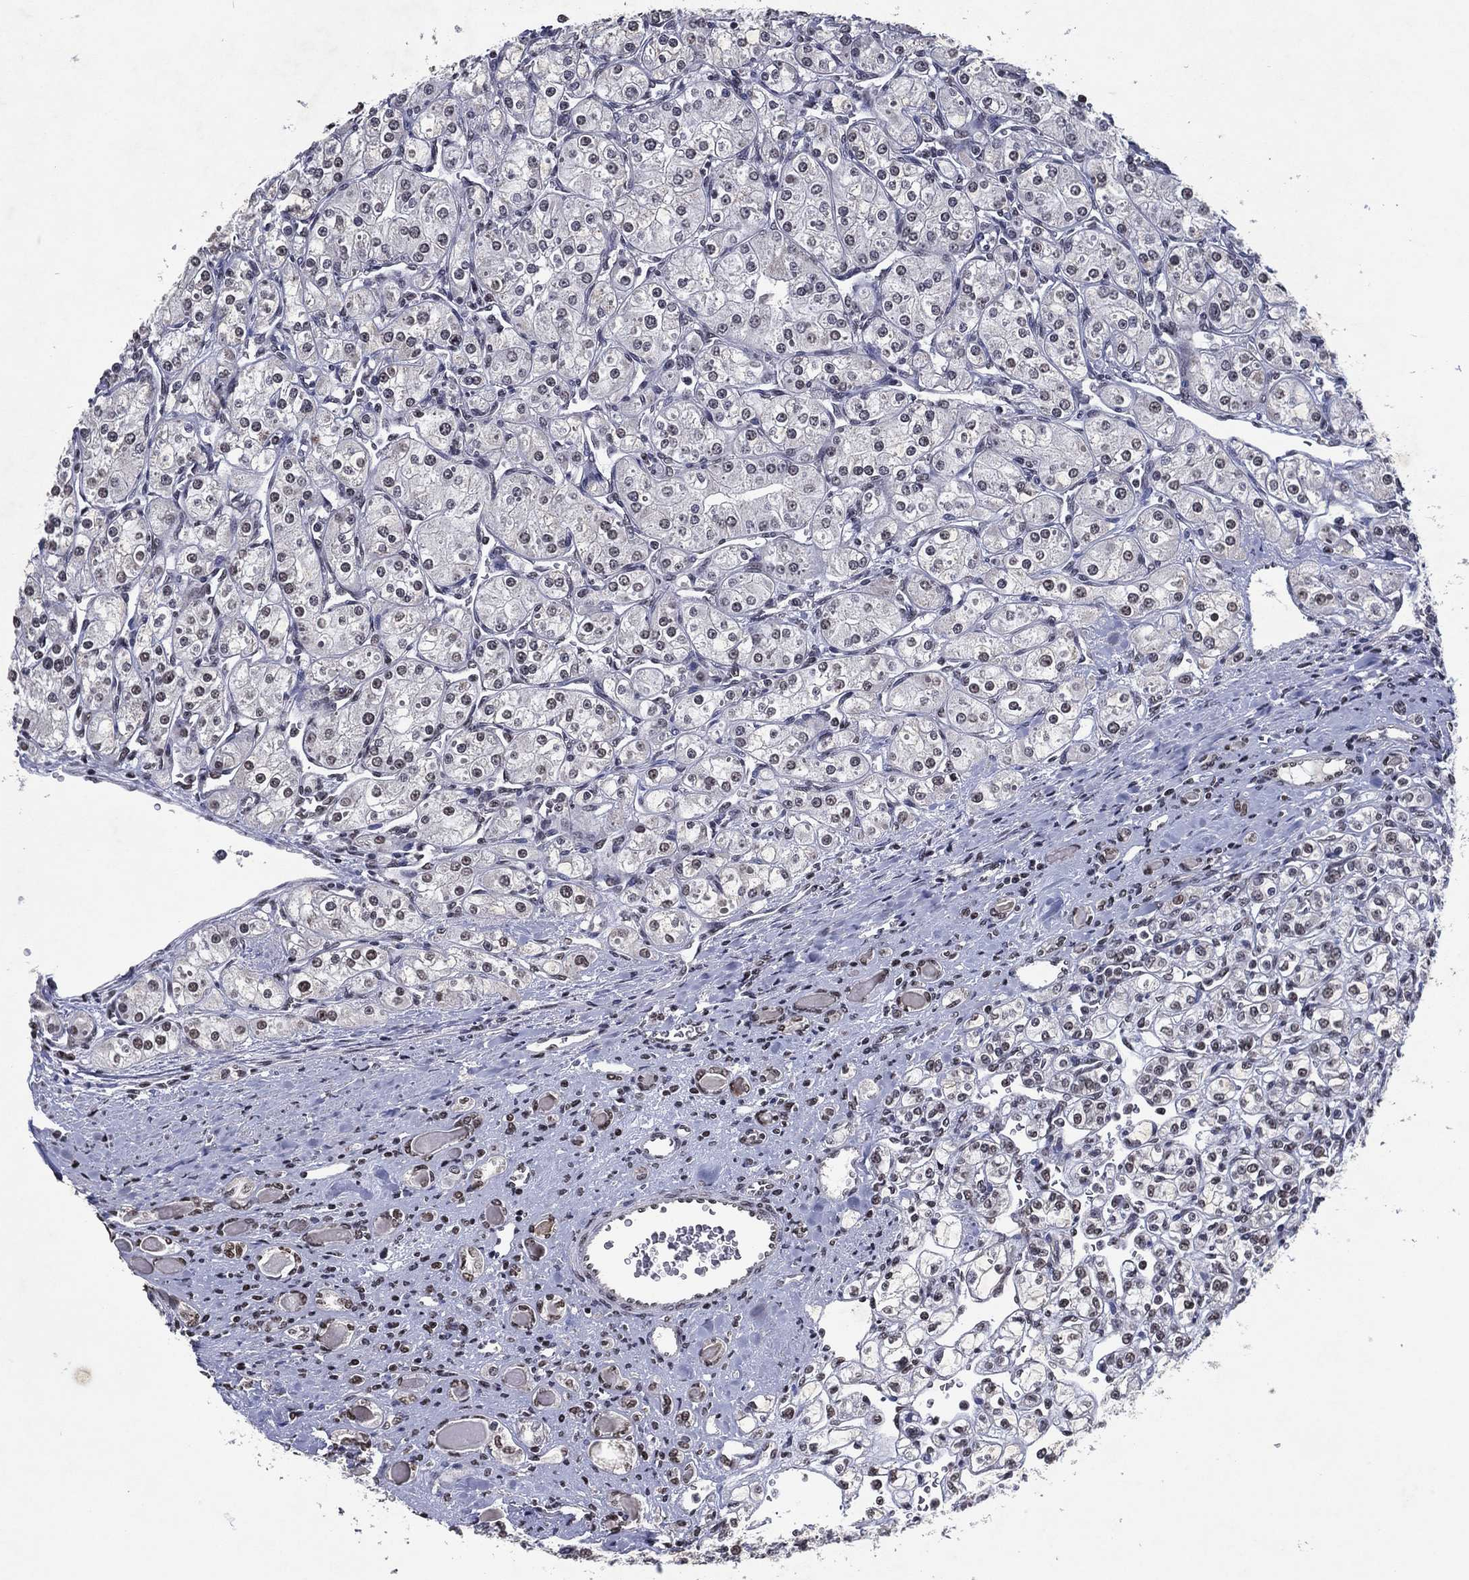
{"staining": {"intensity": "negative", "quantity": "none", "location": "none"}, "tissue": "renal cancer", "cell_type": "Tumor cells", "image_type": "cancer", "snomed": [{"axis": "morphology", "description": "Adenocarcinoma, NOS"}, {"axis": "topography", "description": "Kidney"}], "caption": "Immunohistochemistry (IHC) histopathology image of human adenocarcinoma (renal) stained for a protein (brown), which shows no expression in tumor cells. (Brightfield microscopy of DAB (3,3'-diaminobenzidine) immunohistochemistry (IHC) at high magnification).", "gene": "ZBTB42", "patient": {"sex": "male", "age": 77}}